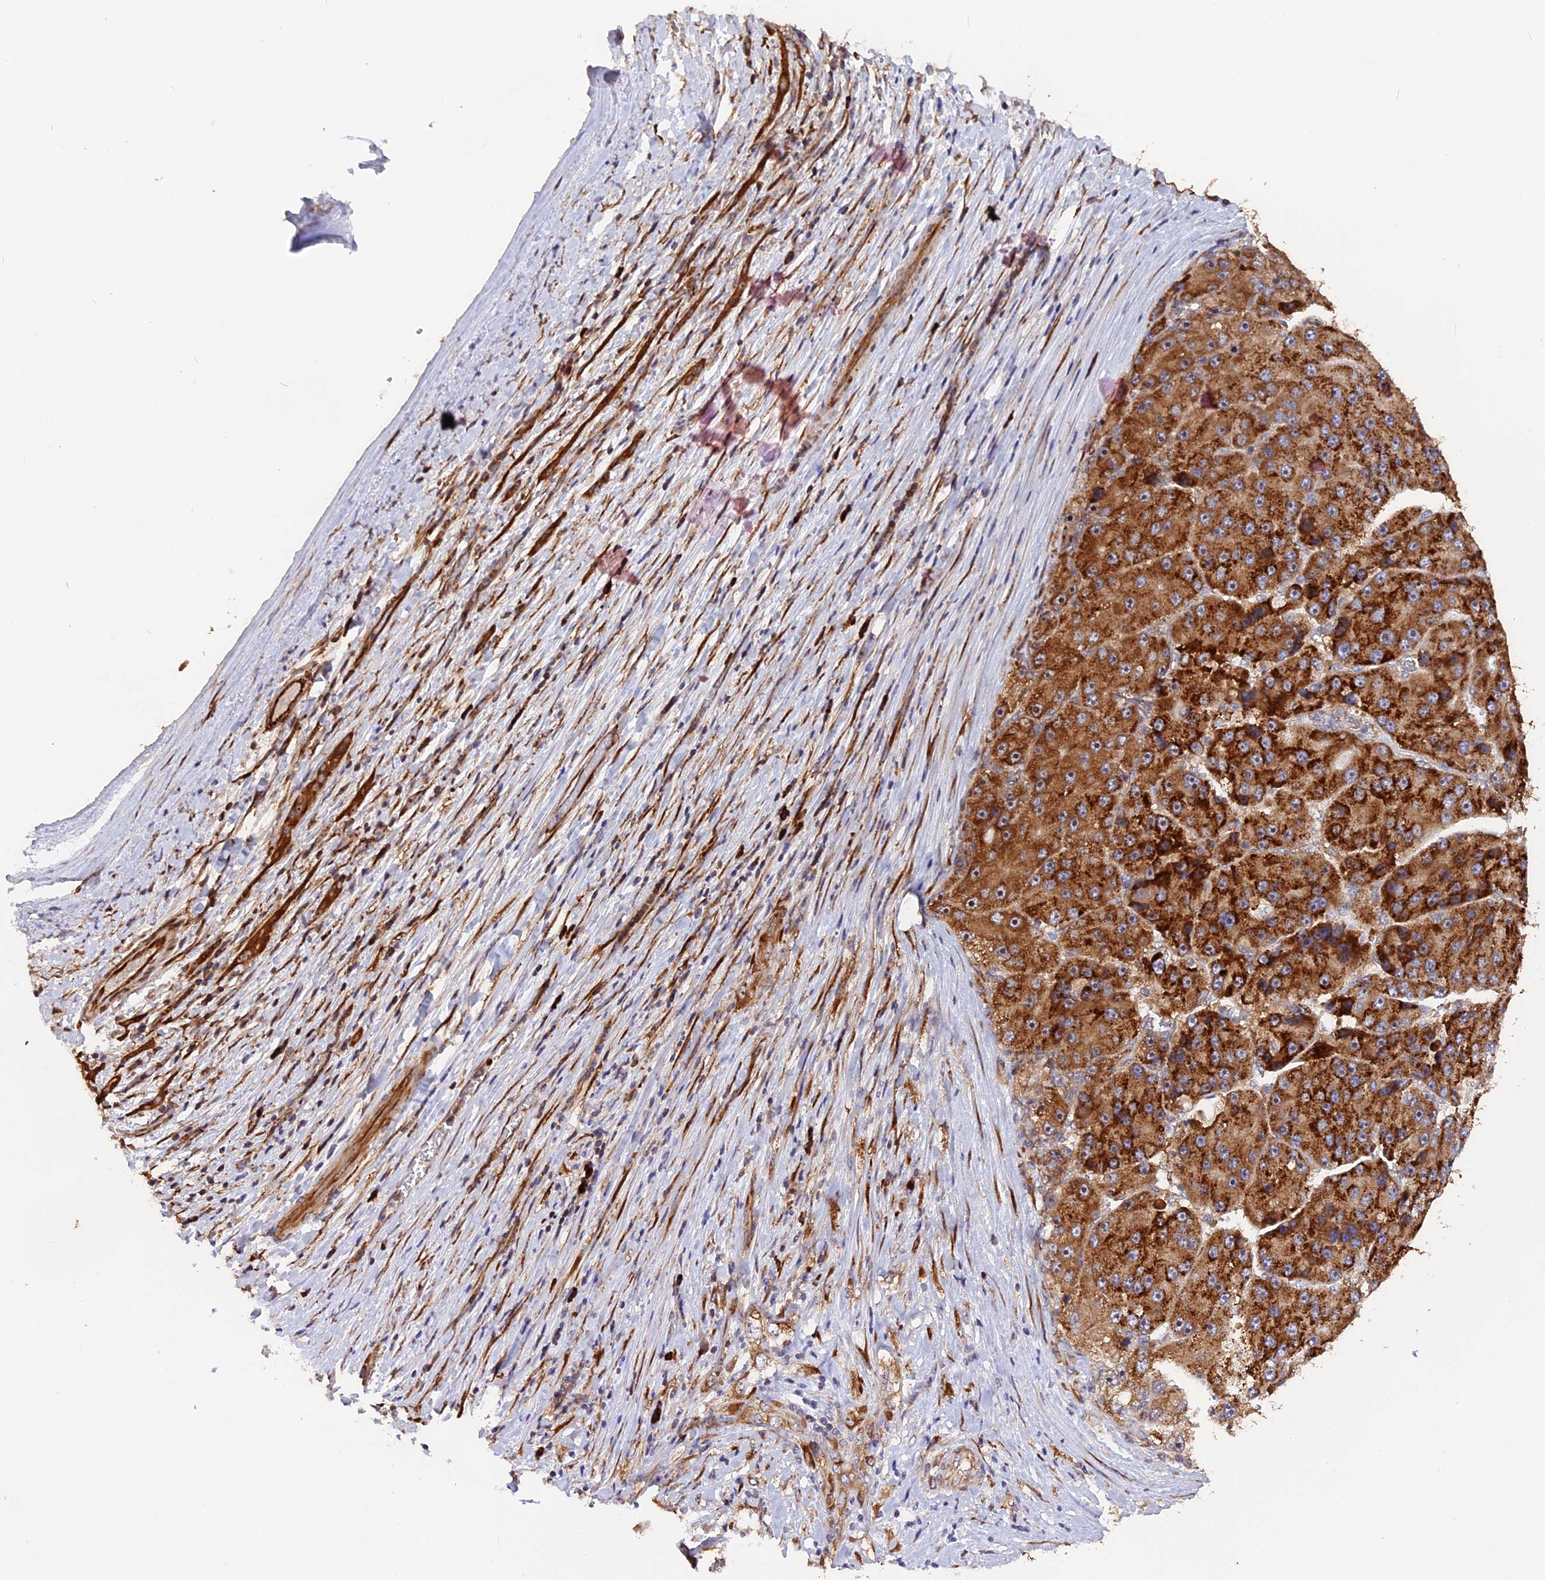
{"staining": {"intensity": "strong", "quantity": ">75%", "location": "cytoplasmic/membranous"}, "tissue": "liver cancer", "cell_type": "Tumor cells", "image_type": "cancer", "snomed": [{"axis": "morphology", "description": "Carcinoma, Hepatocellular, NOS"}, {"axis": "topography", "description": "Liver"}], "caption": "High-magnification brightfield microscopy of liver cancer stained with DAB (brown) and counterstained with hematoxylin (blue). tumor cells exhibit strong cytoplasmic/membranous expression is appreciated in about>75% of cells. Nuclei are stained in blue.", "gene": "GNPTAB", "patient": {"sex": "female", "age": 73}}